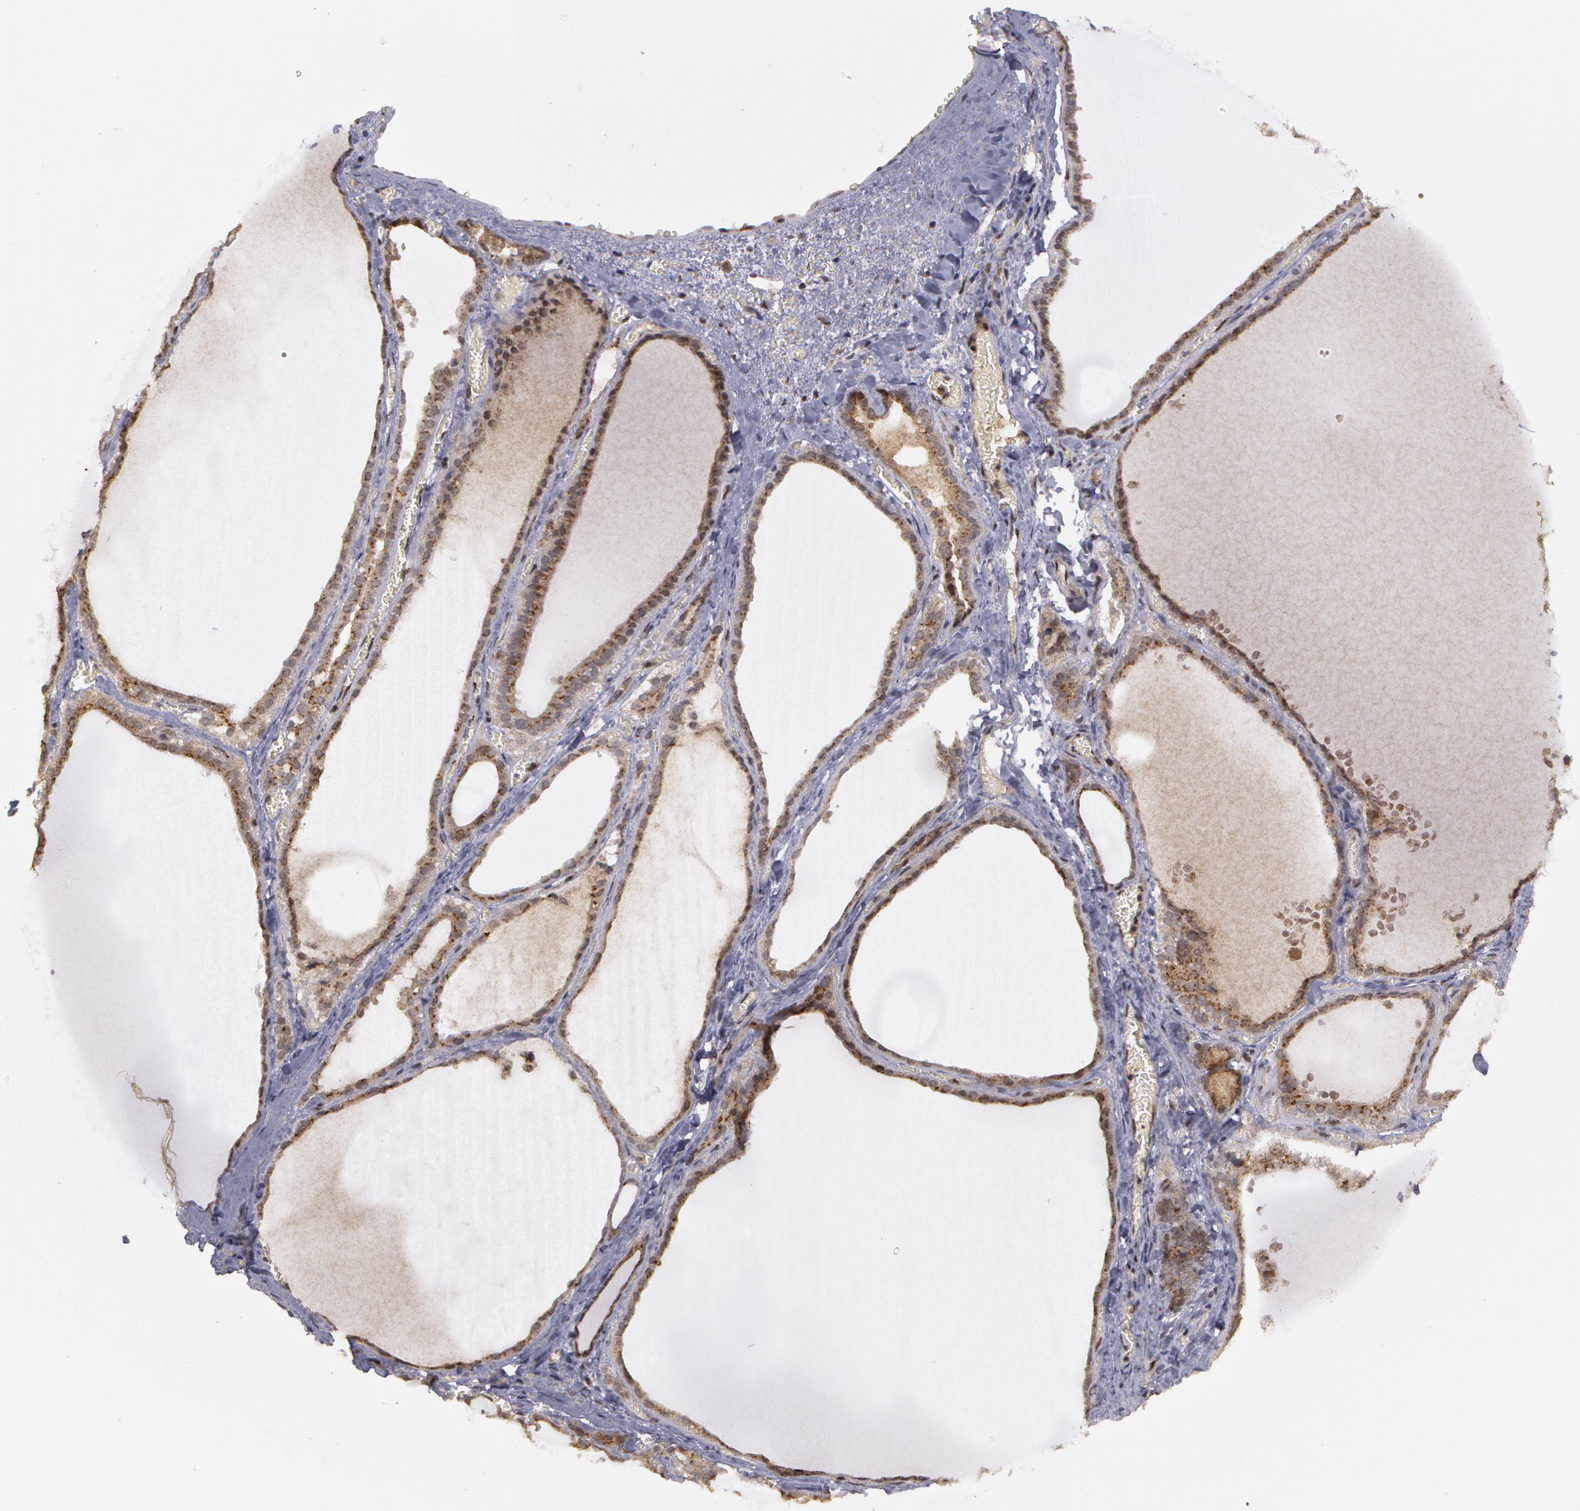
{"staining": {"intensity": "negative", "quantity": "none", "location": "none"}, "tissue": "thyroid gland", "cell_type": "Glandular cells", "image_type": "normal", "snomed": [{"axis": "morphology", "description": "Normal tissue, NOS"}, {"axis": "topography", "description": "Thyroid gland"}], "caption": "Immunohistochemistry of benign thyroid gland reveals no staining in glandular cells.", "gene": "STX5", "patient": {"sex": "female", "age": 55}}